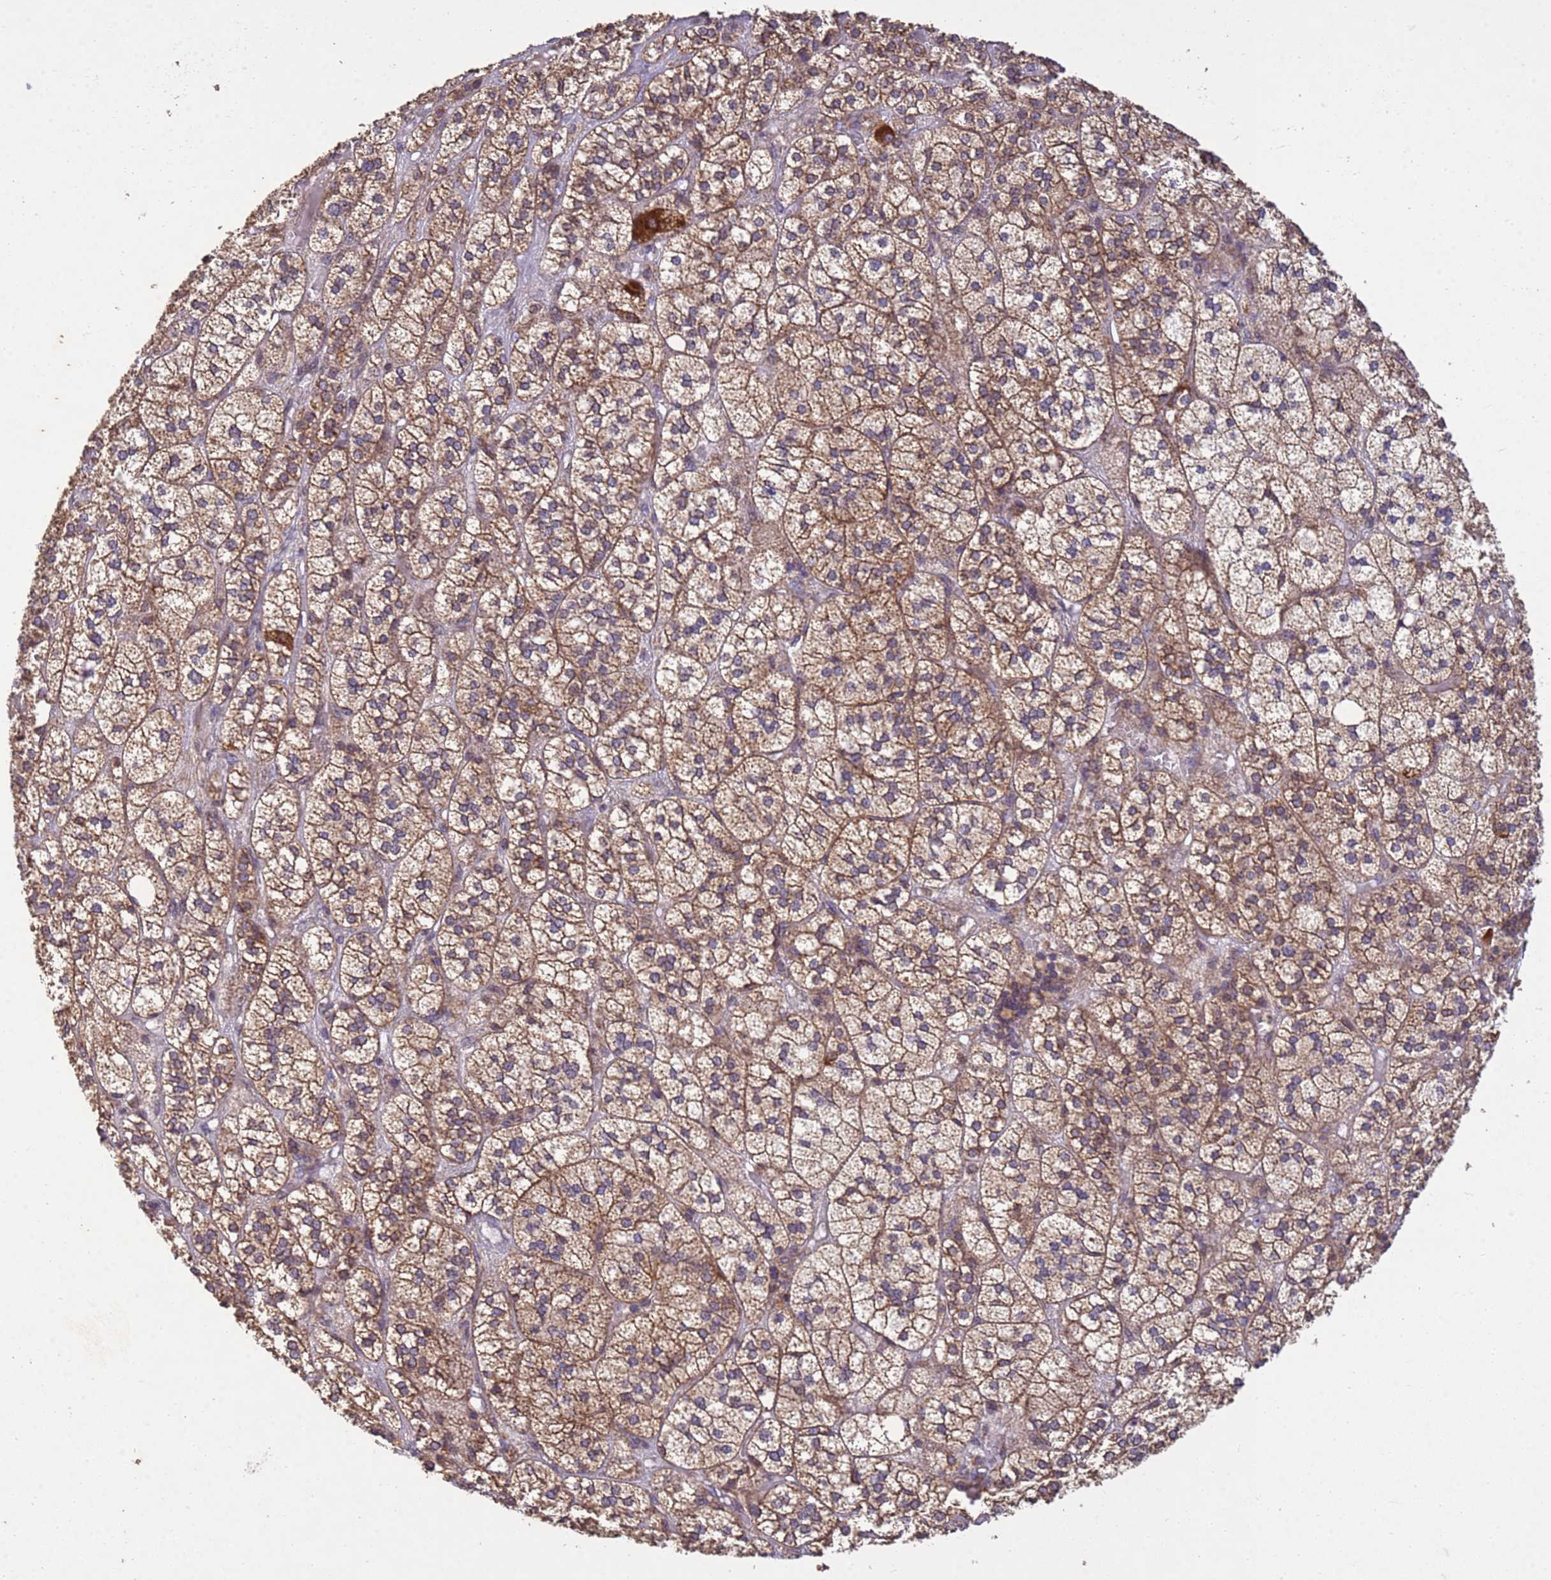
{"staining": {"intensity": "moderate", "quantity": ">75%", "location": "cytoplasmic/membranous"}, "tissue": "adrenal gland", "cell_type": "Glandular cells", "image_type": "normal", "snomed": [{"axis": "morphology", "description": "Normal tissue, NOS"}, {"axis": "topography", "description": "Adrenal gland"}], "caption": "Protein expression analysis of unremarkable human adrenal gland reveals moderate cytoplasmic/membranous staining in approximately >75% of glandular cells. (Stains: DAB in brown, nuclei in blue, Microscopy: brightfield microscopy at high magnification).", "gene": "P2RX7", "patient": {"sex": "female", "age": 61}}